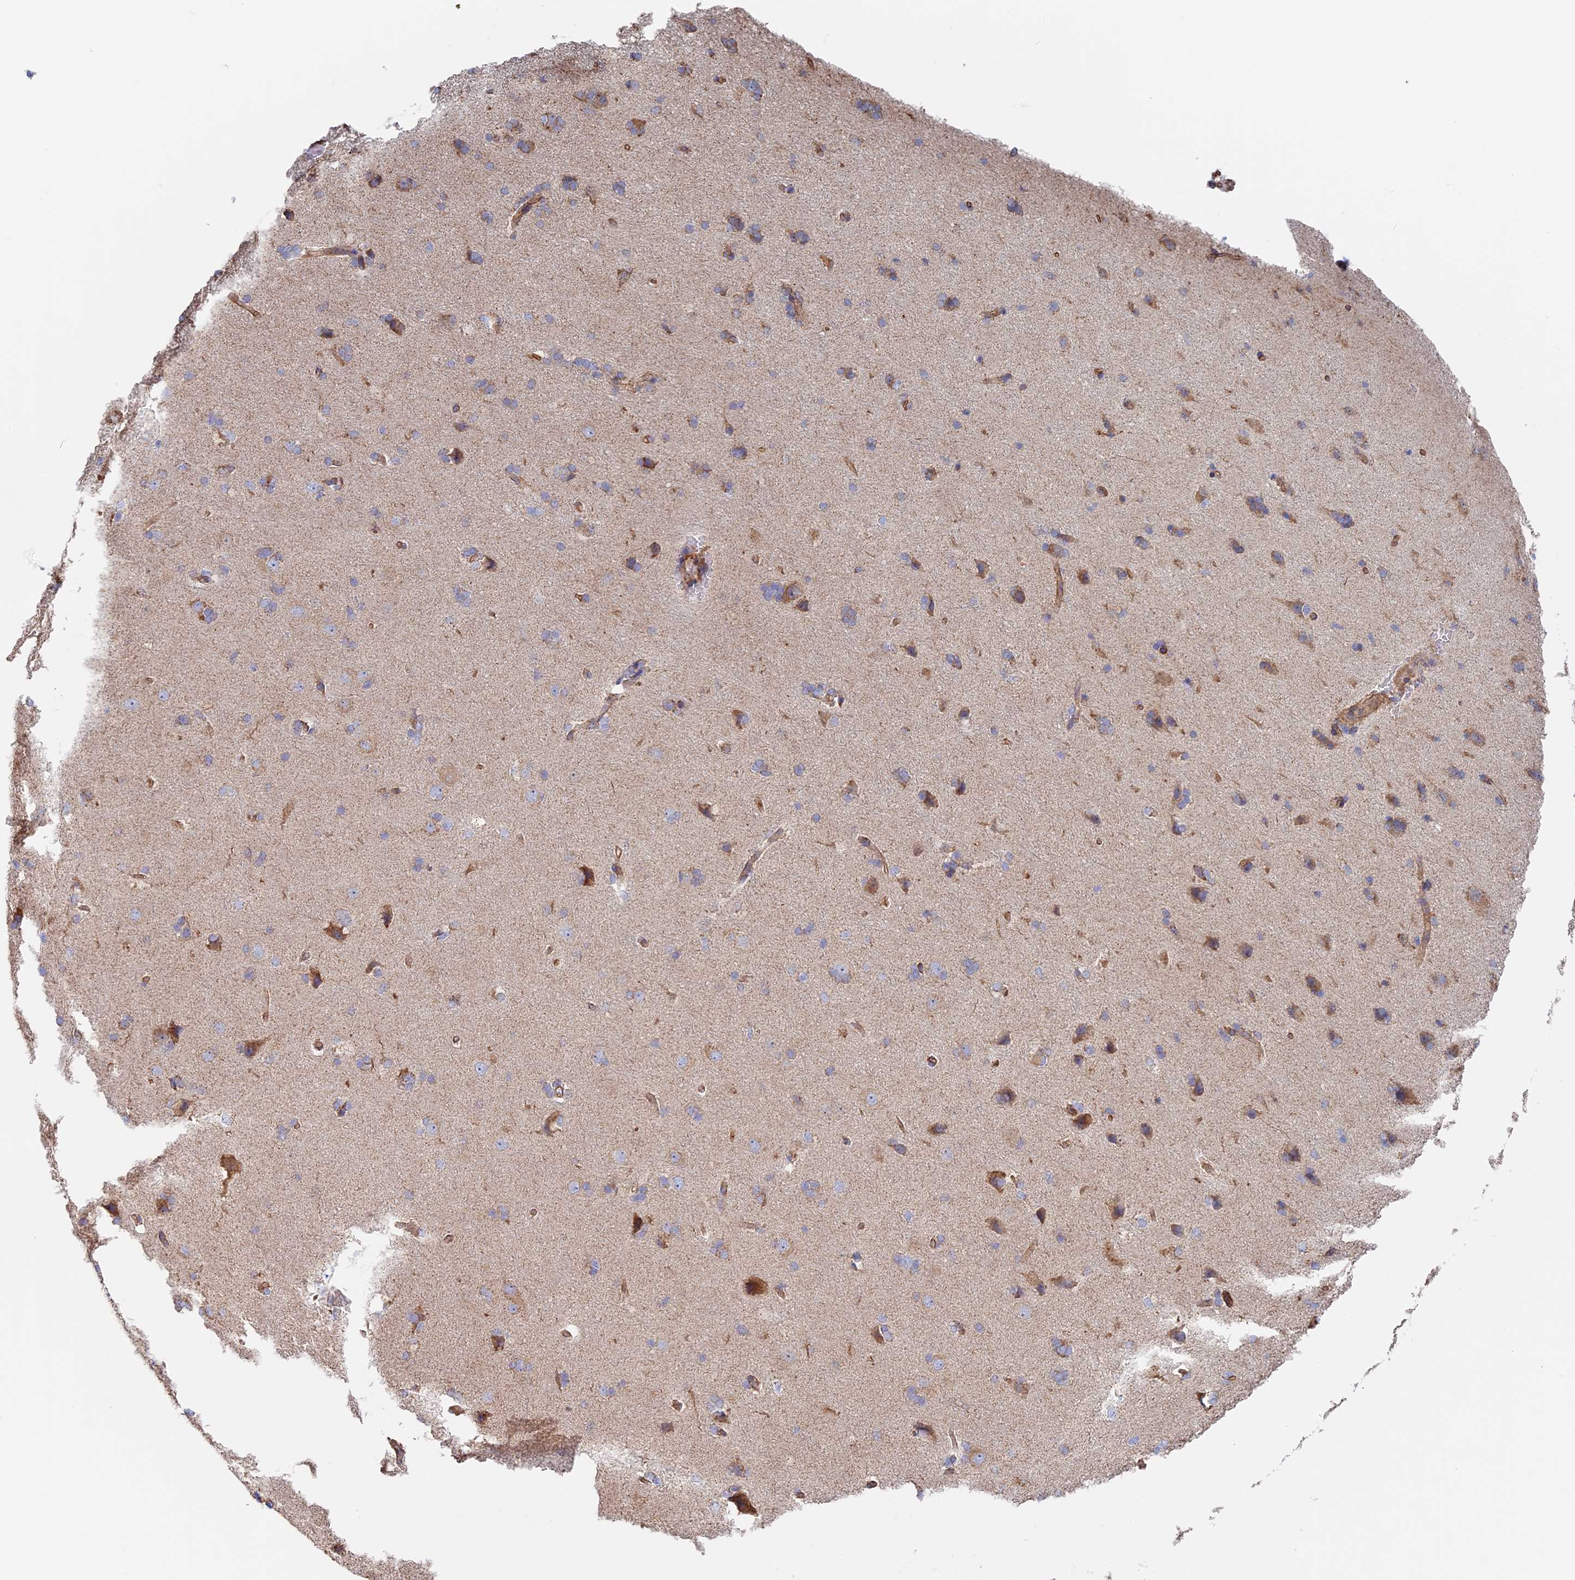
{"staining": {"intensity": "moderate", "quantity": ">75%", "location": "cytoplasmic/membranous"}, "tissue": "cerebral cortex", "cell_type": "Endothelial cells", "image_type": "normal", "snomed": [{"axis": "morphology", "description": "Normal tissue, NOS"}, {"axis": "topography", "description": "Cerebral cortex"}], "caption": "Brown immunohistochemical staining in unremarkable human cerebral cortex demonstrates moderate cytoplasmic/membranous expression in about >75% of endothelial cells.", "gene": "DDA1", "patient": {"sex": "male", "age": 62}}